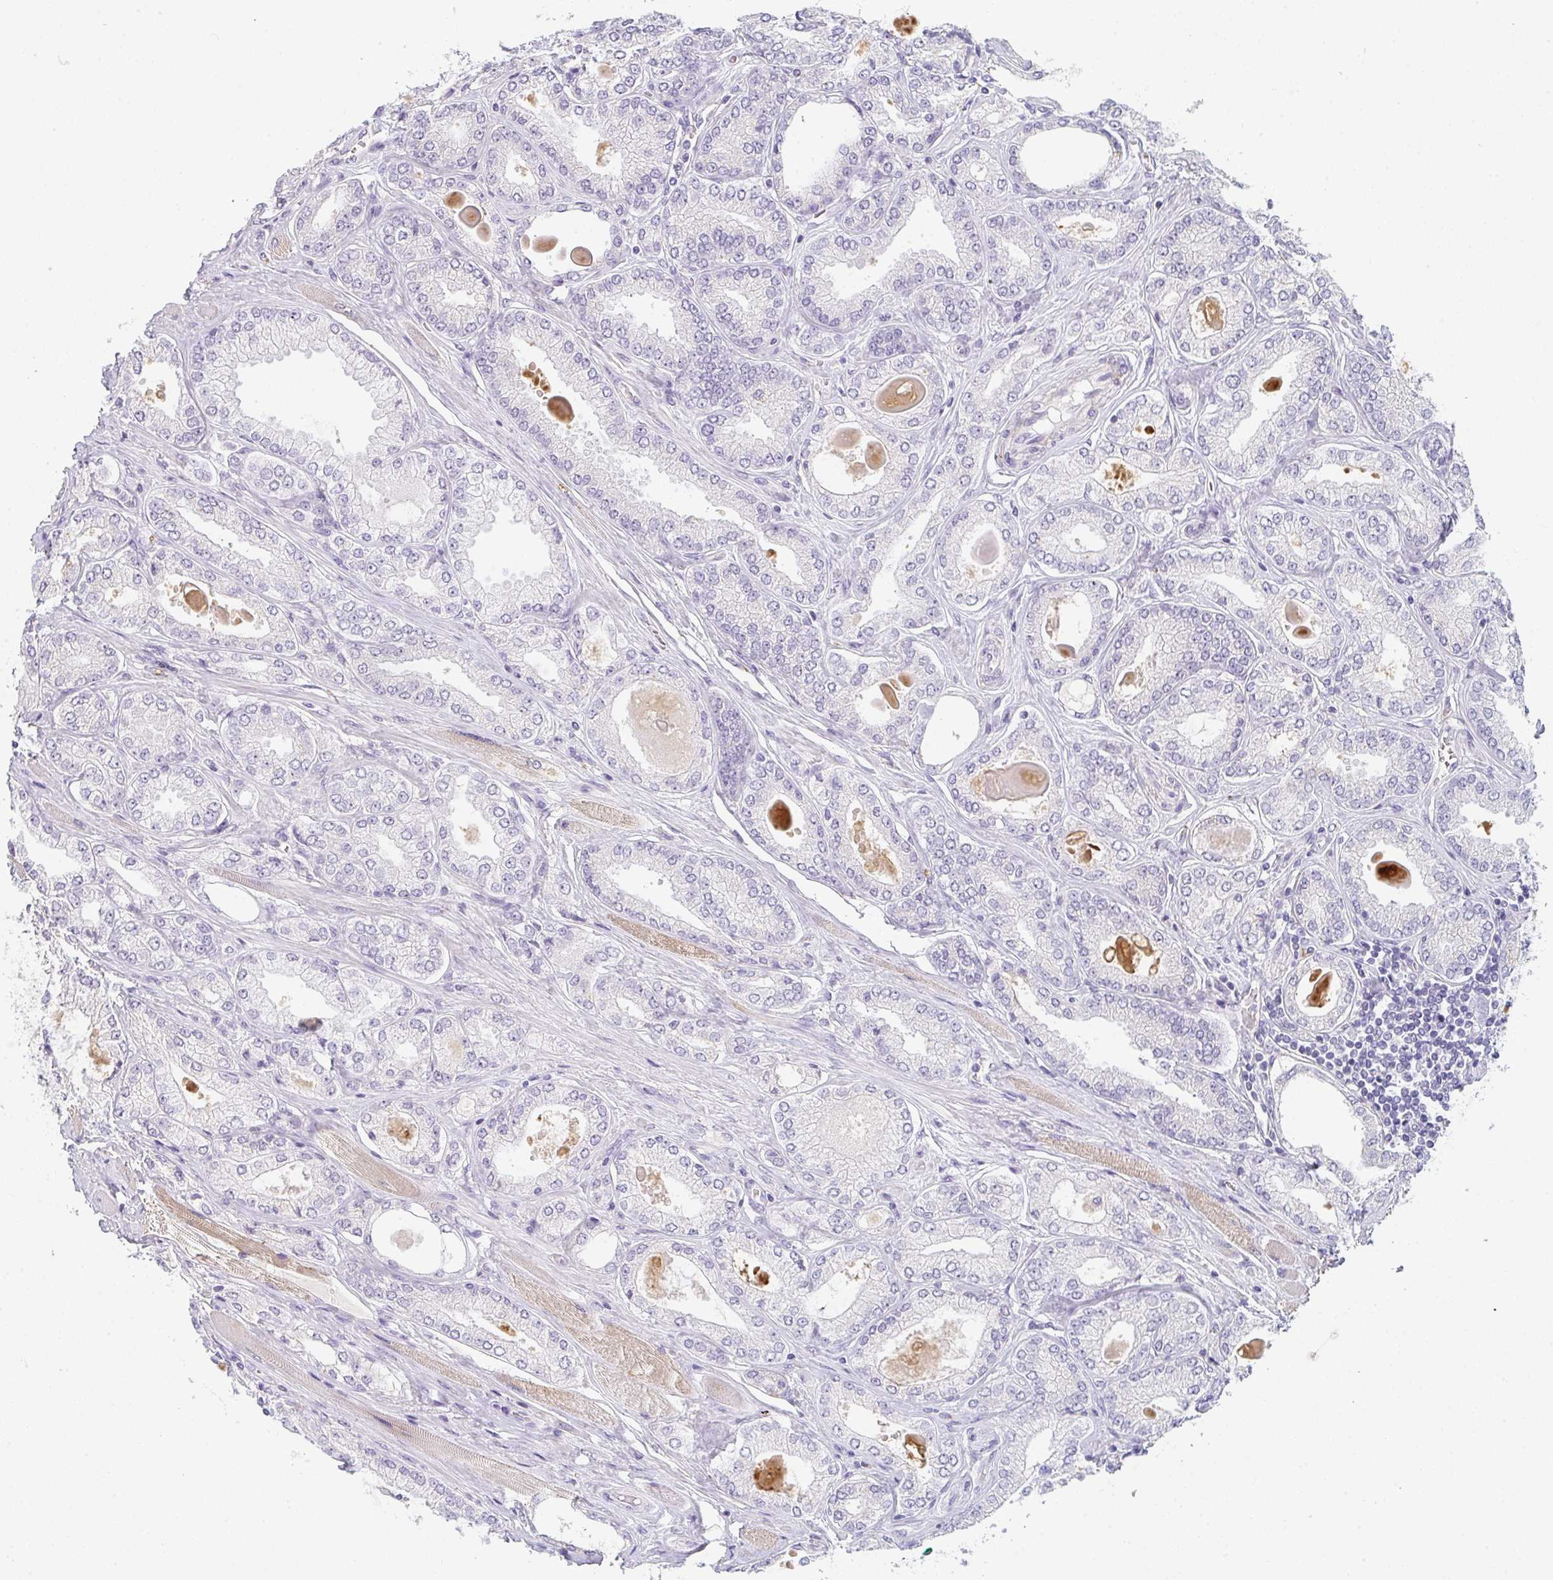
{"staining": {"intensity": "negative", "quantity": "none", "location": "none"}, "tissue": "prostate cancer", "cell_type": "Tumor cells", "image_type": "cancer", "snomed": [{"axis": "morphology", "description": "Adenocarcinoma, High grade"}, {"axis": "topography", "description": "Prostate"}], "caption": "This is an immunohistochemistry (IHC) photomicrograph of human prostate adenocarcinoma (high-grade). There is no staining in tumor cells.", "gene": "C1QTNF8", "patient": {"sex": "male", "age": 68}}